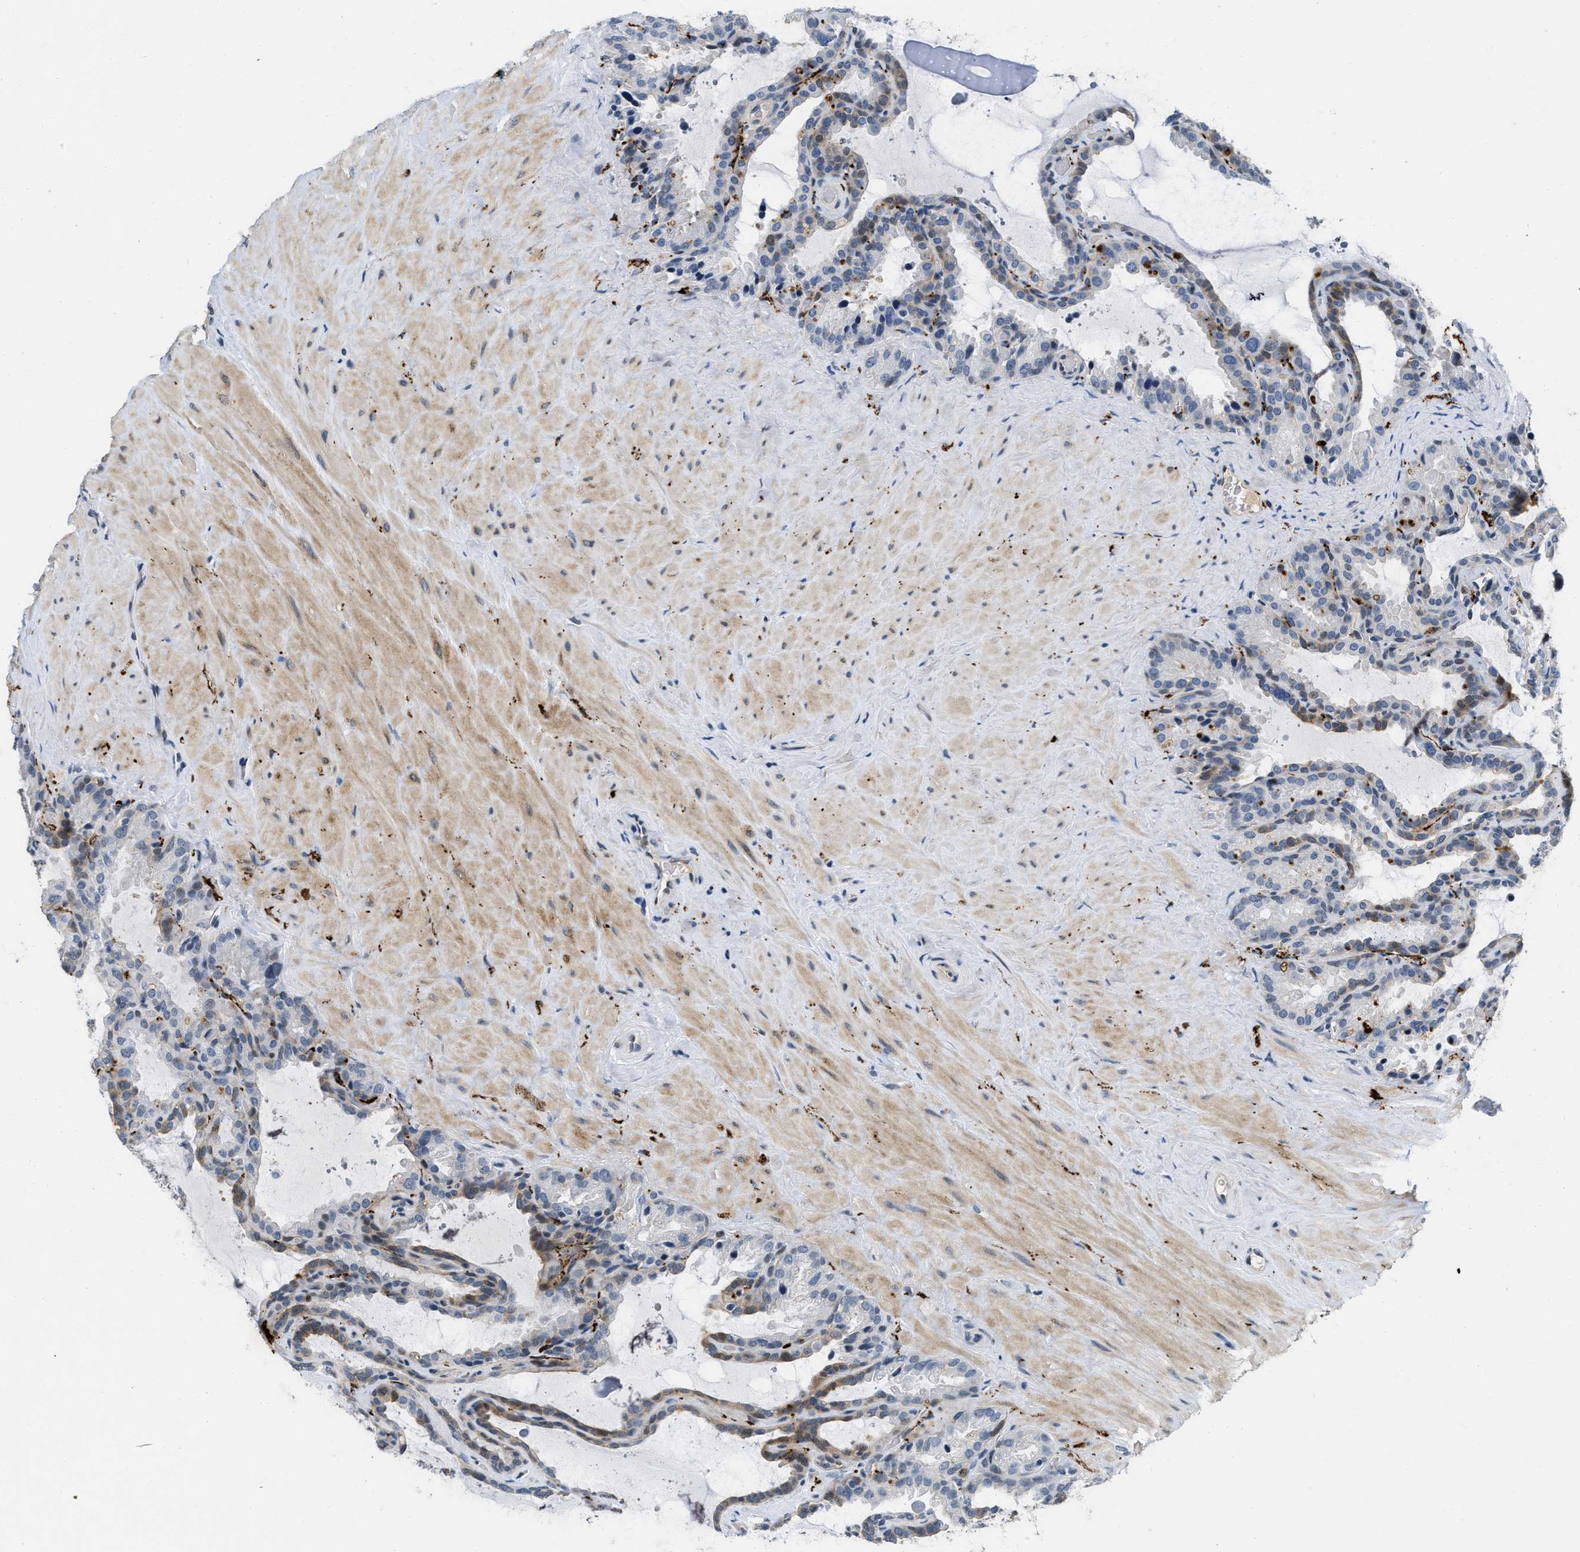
{"staining": {"intensity": "moderate", "quantity": "25%-75%", "location": "cytoplasmic/membranous"}, "tissue": "seminal vesicle", "cell_type": "Glandular cells", "image_type": "normal", "snomed": [{"axis": "morphology", "description": "Normal tissue, NOS"}, {"axis": "topography", "description": "Seminal veicle"}], "caption": "This micrograph shows immunohistochemistry staining of normal seminal vesicle, with medium moderate cytoplasmic/membranous expression in approximately 25%-75% of glandular cells.", "gene": "VIP", "patient": {"sex": "male", "age": 46}}